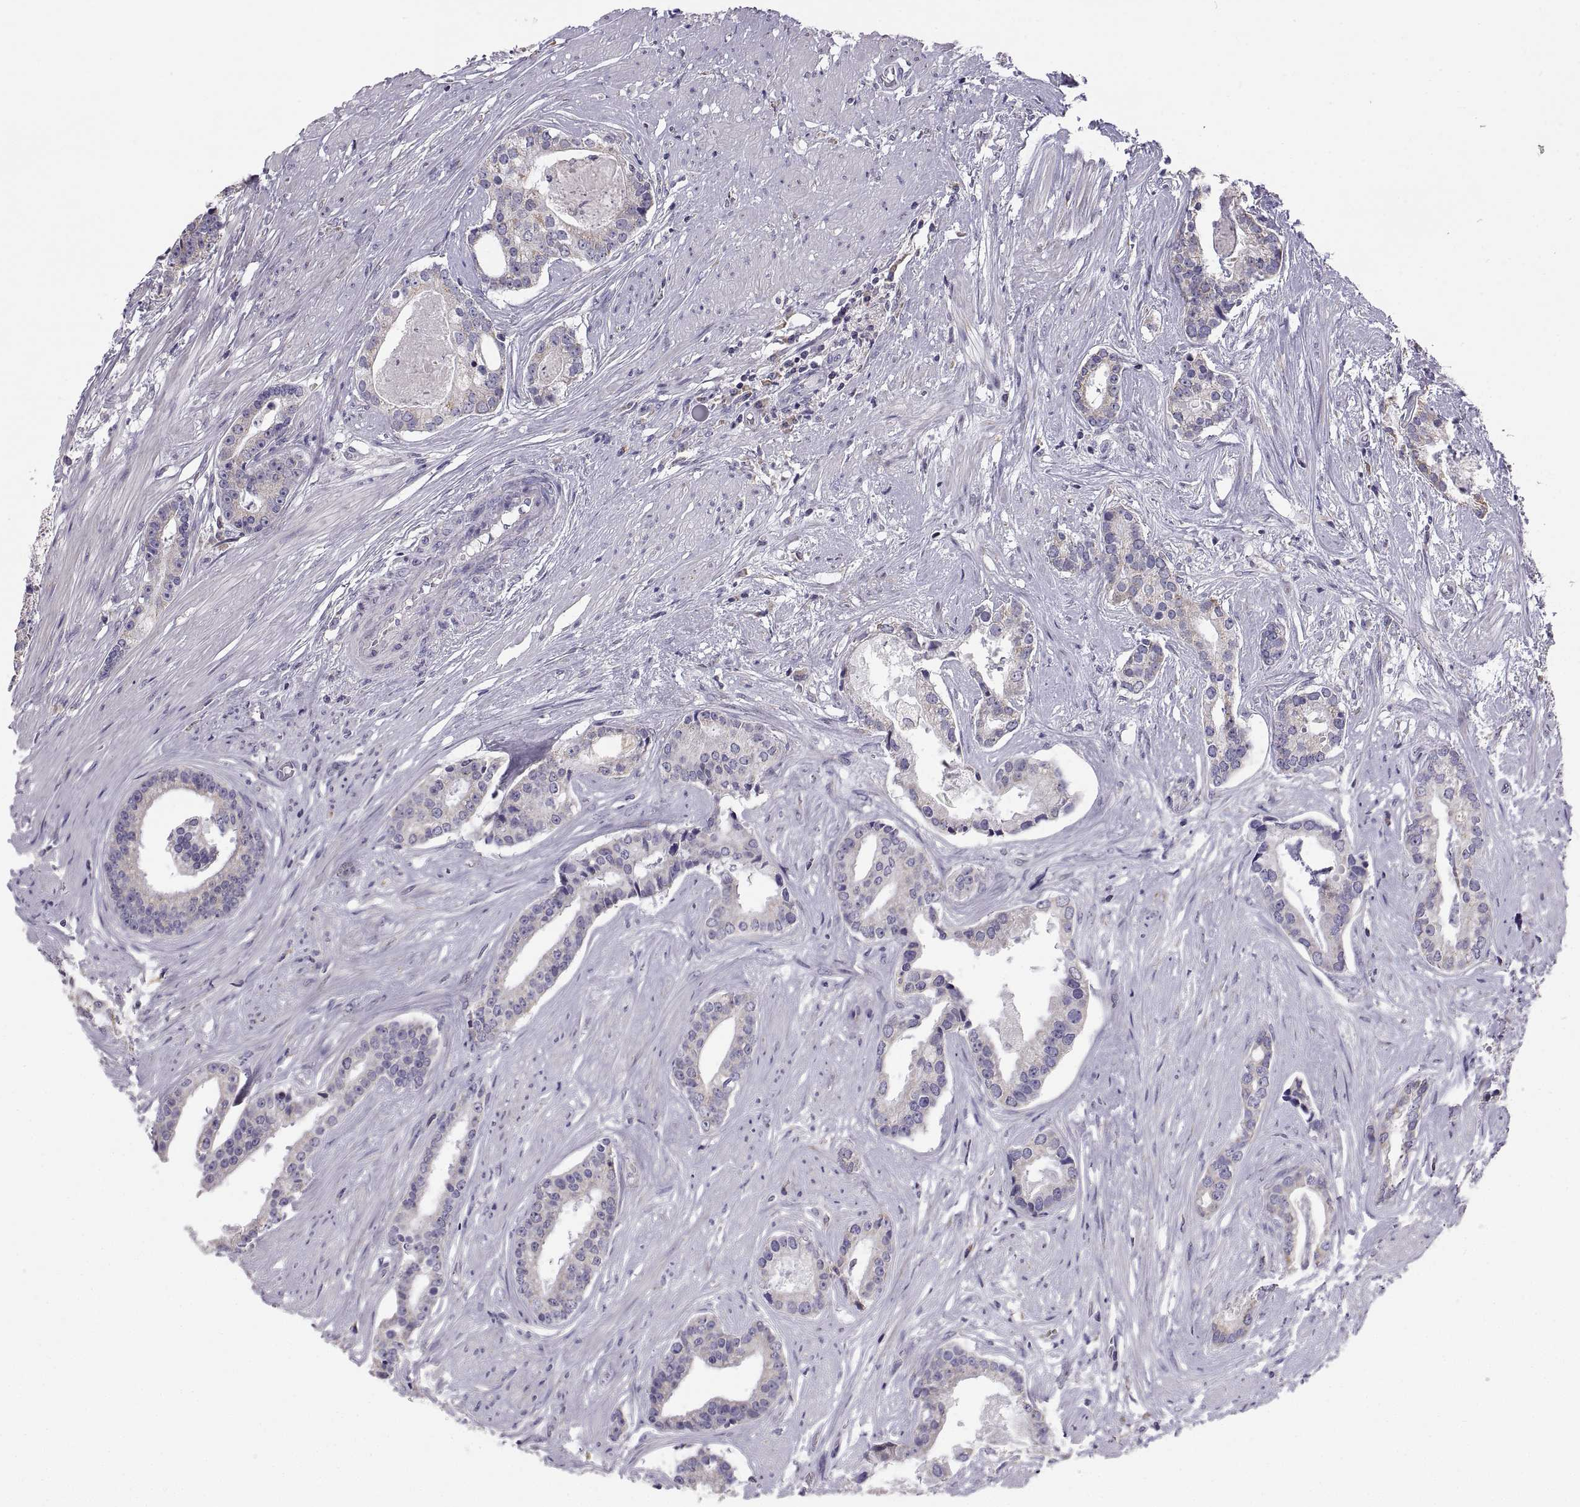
{"staining": {"intensity": "negative", "quantity": "none", "location": "none"}, "tissue": "prostate cancer", "cell_type": "Tumor cells", "image_type": "cancer", "snomed": [{"axis": "morphology", "description": "Adenocarcinoma, NOS"}, {"axis": "topography", "description": "Prostate and seminal vesicle, NOS"}, {"axis": "topography", "description": "Prostate"}], "caption": "Prostate adenocarcinoma stained for a protein using immunohistochemistry (IHC) displays no positivity tumor cells.", "gene": "TNNC1", "patient": {"sex": "male", "age": 44}}